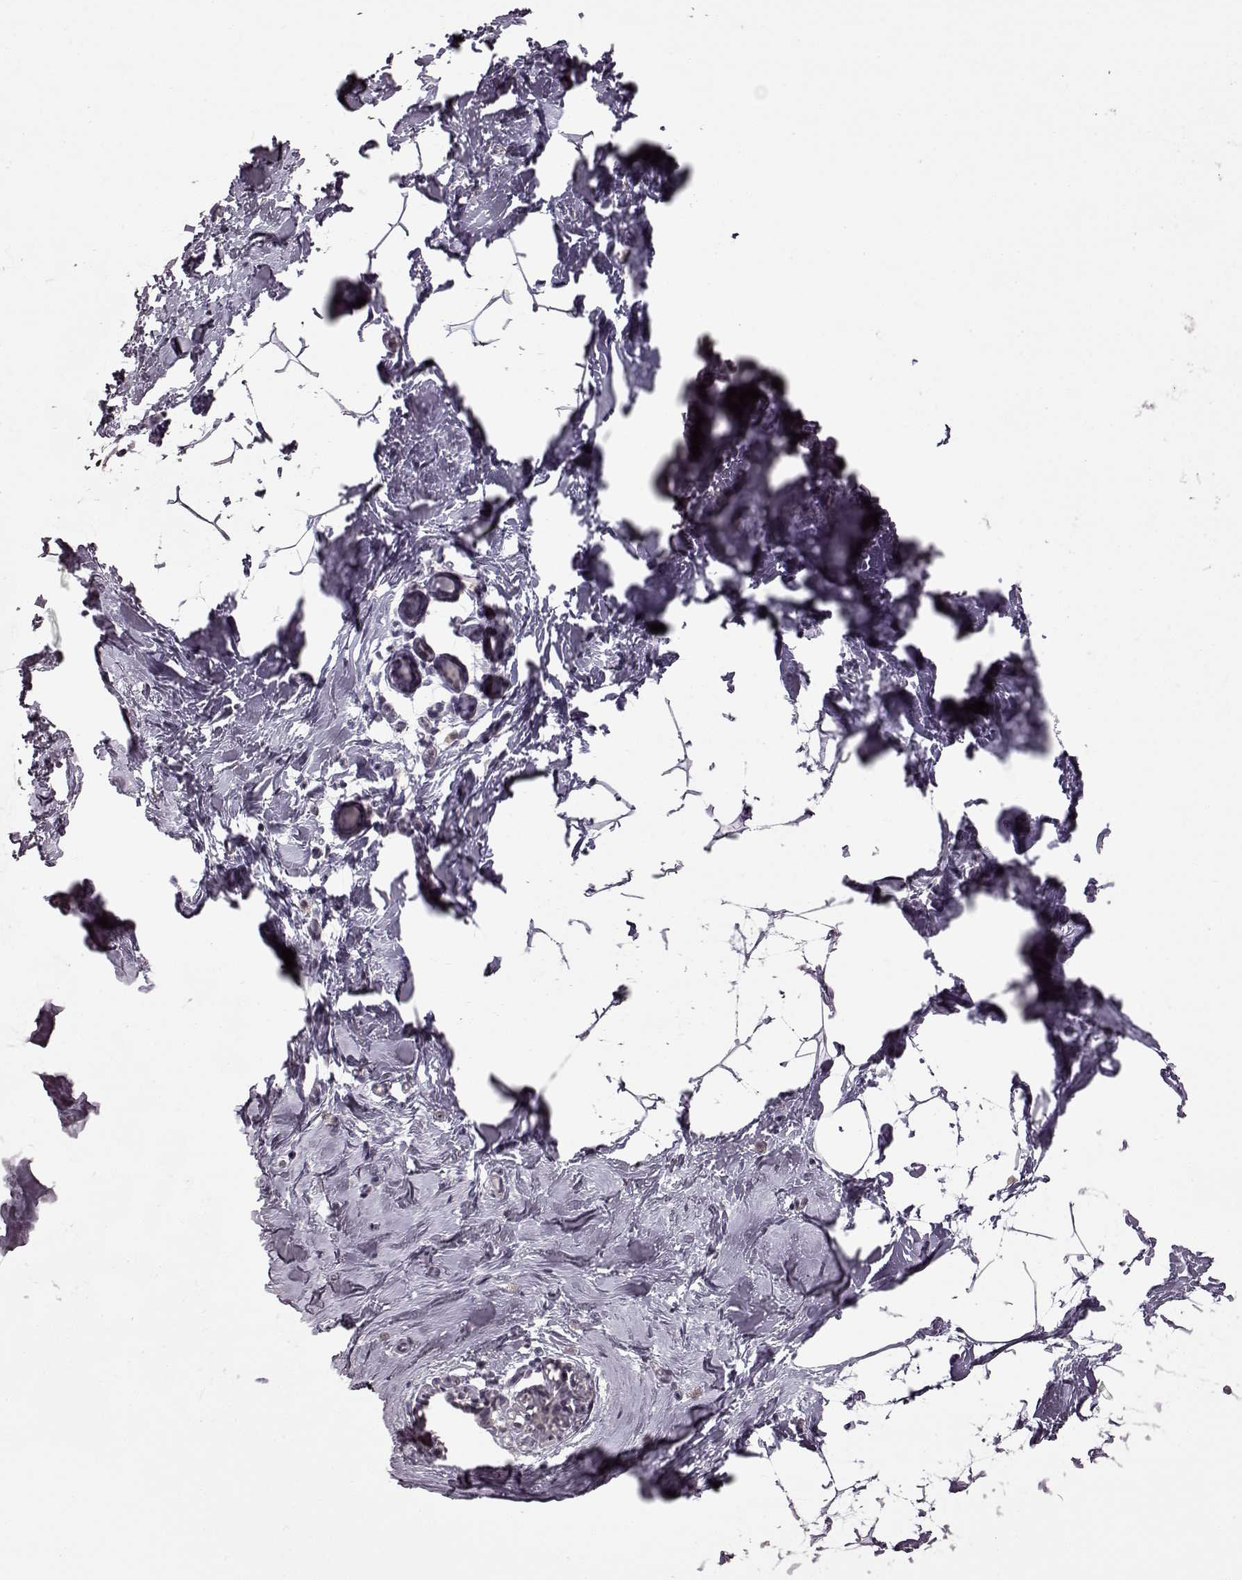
{"staining": {"intensity": "negative", "quantity": "none", "location": "none"}, "tissue": "breast", "cell_type": "Adipocytes", "image_type": "normal", "snomed": [{"axis": "morphology", "description": "Normal tissue, NOS"}, {"axis": "topography", "description": "Breast"}], "caption": "This is a photomicrograph of immunohistochemistry staining of normal breast, which shows no expression in adipocytes.", "gene": "STX1A", "patient": {"sex": "female", "age": 32}}